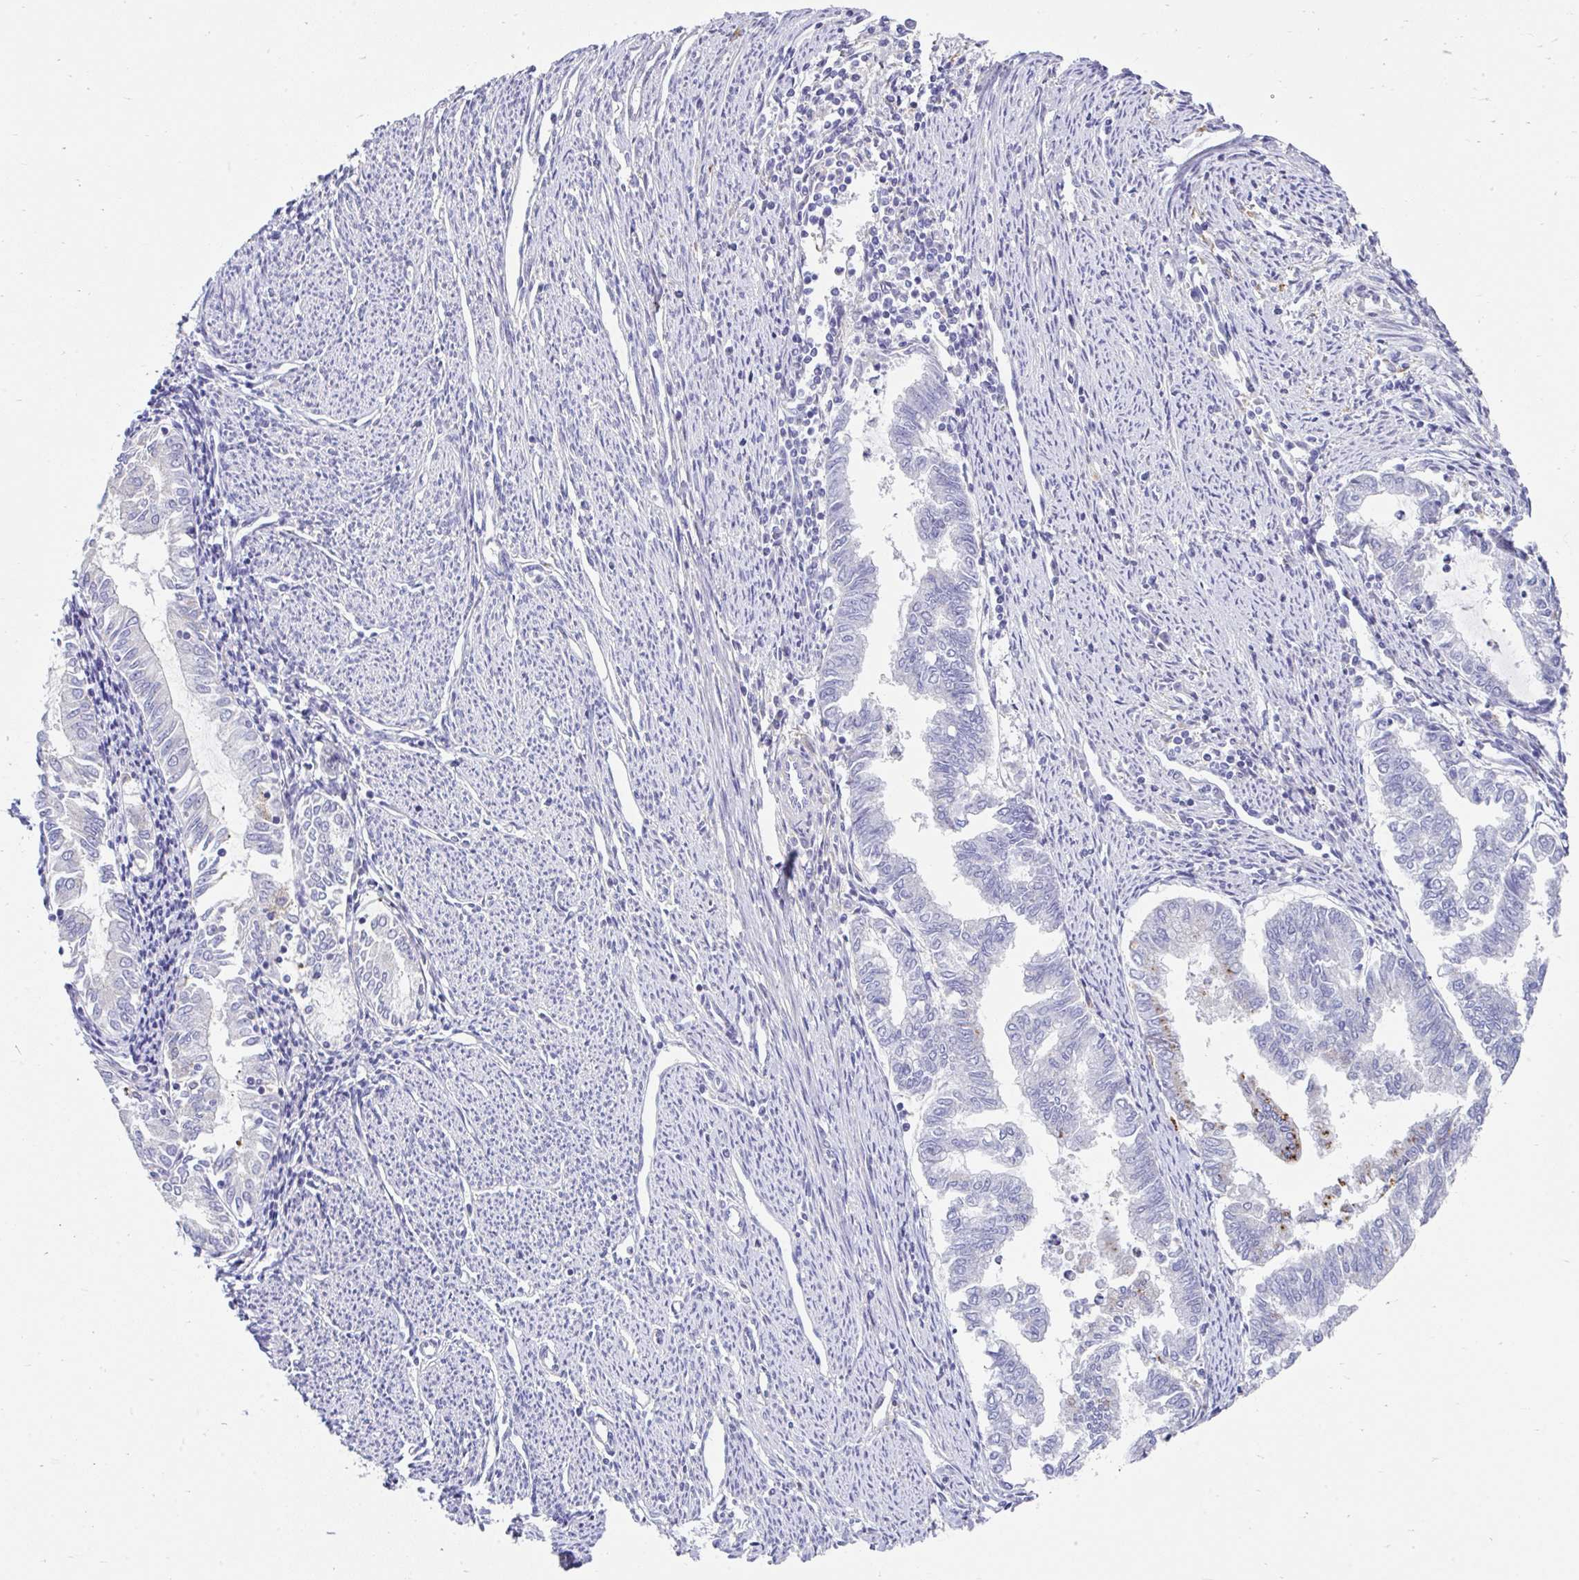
{"staining": {"intensity": "moderate", "quantity": "<25%", "location": "cytoplasmic/membranous"}, "tissue": "endometrial cancer", "cell_type": "Tumor cells", "image_type": "cancer", "snomed": [{"axis": "morphology", "description": "Adenocarcinoma, NOS"}, {"axis": "topography", "description": "Endometrium"}], "caption": "Moderate cytoplasmic/membranous positivity for a protein is seen in approximately <25% of tumor cells of endometrial cancer using immunohistochemistry (IHC).", "gene": "ZNF33A", "patient": {"sex": "female", "age": 79}}